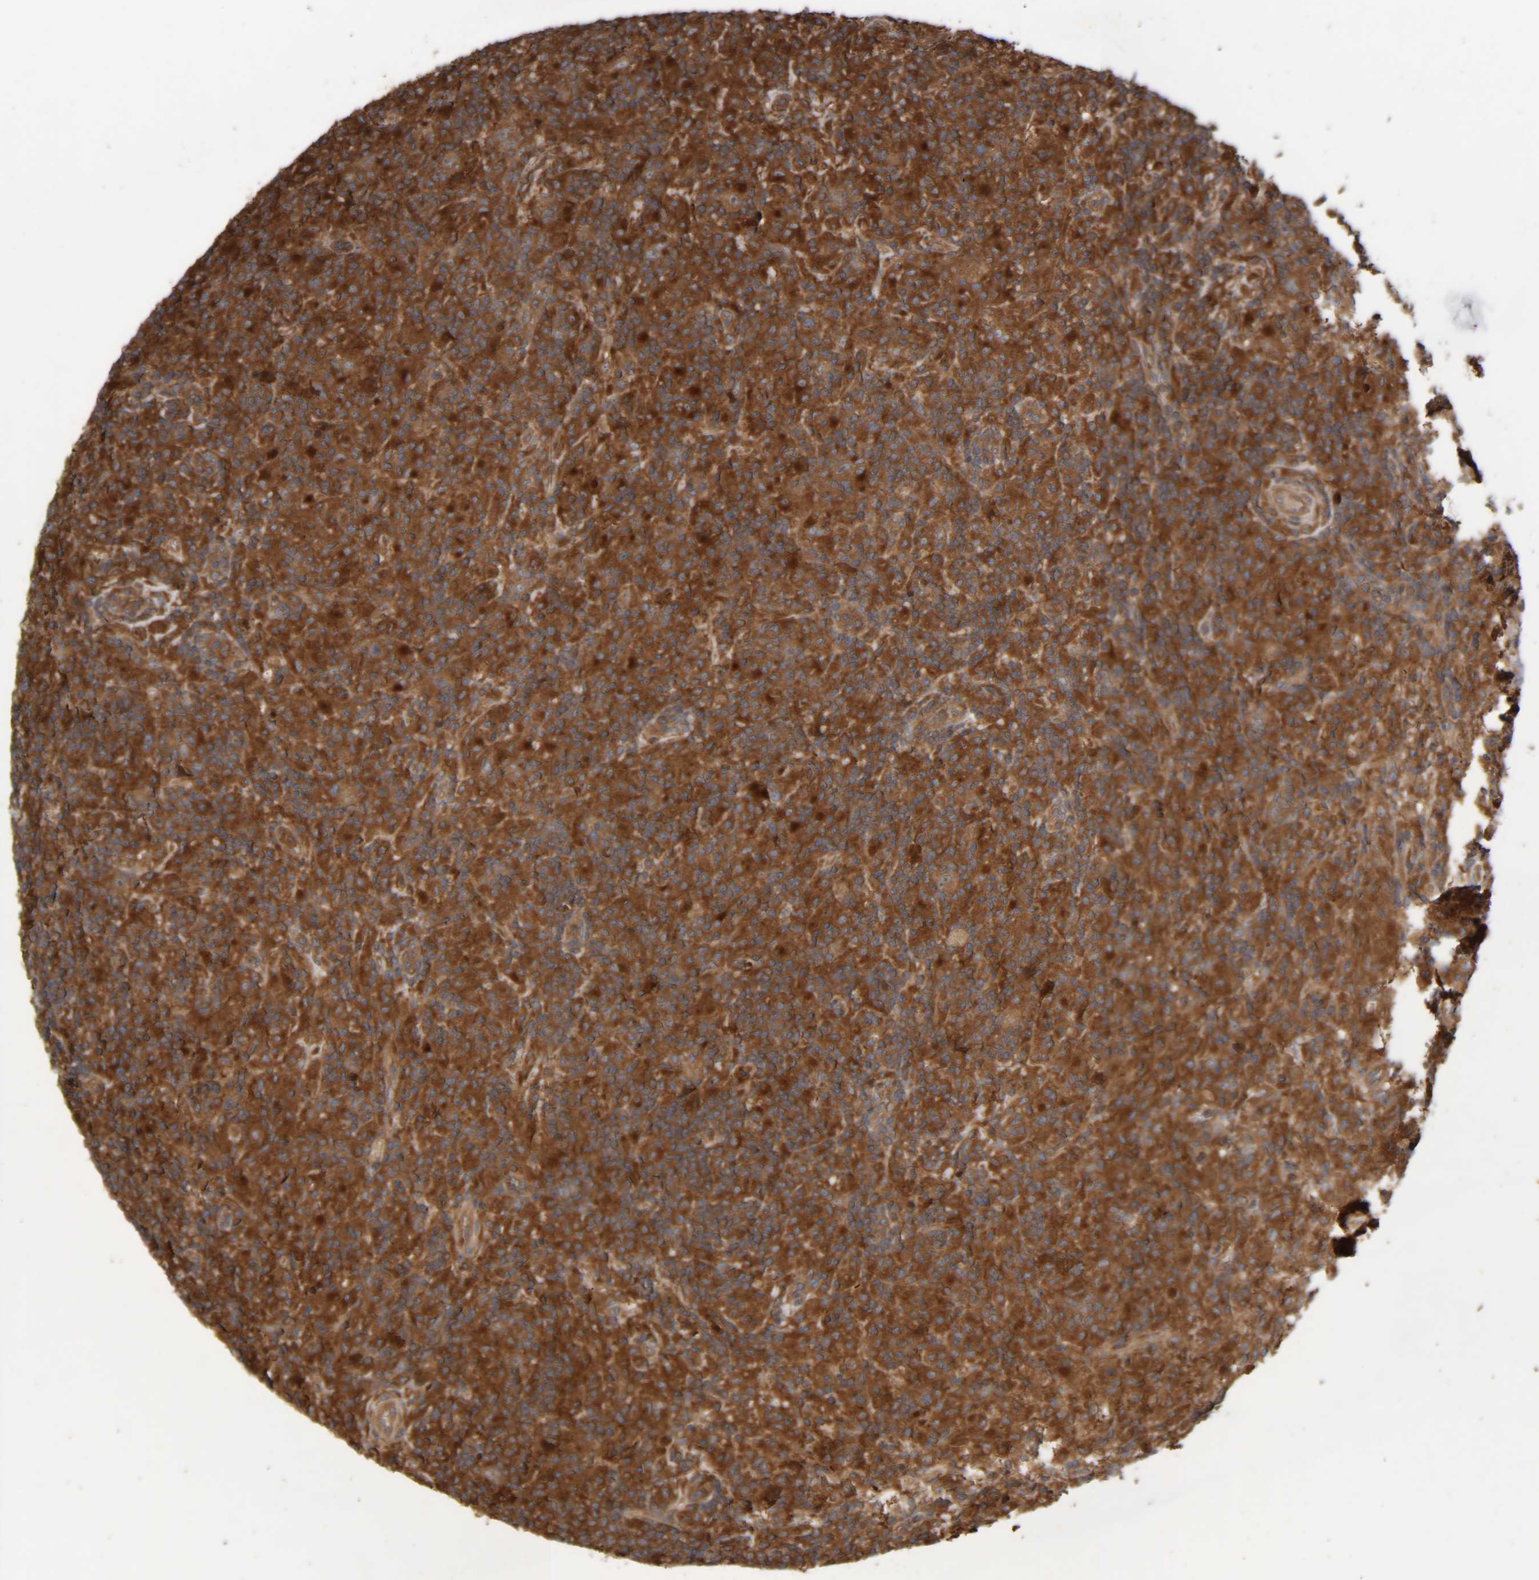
{"staining": {"intensity": "moderate", "quantity": ">75%", "location": "cytoplasmic/membranous"}, "tissue": "lymphoma", "cell_type": "Tumor cells", "image_type": "cancer", "snomed": [{"axis": "morphology", "description": "Hodgkin's disease, NOS"}, {"axis": "topography", "description": "Lymph node"}], "caption": "Hodgkin's disease stained with a brown dye displays moderate cytoplasmic/membranous positive positivity in approximately >75% of tumor cells.", "gene": "CCDC57", "patient": {"sex": "male", "age": 70}}